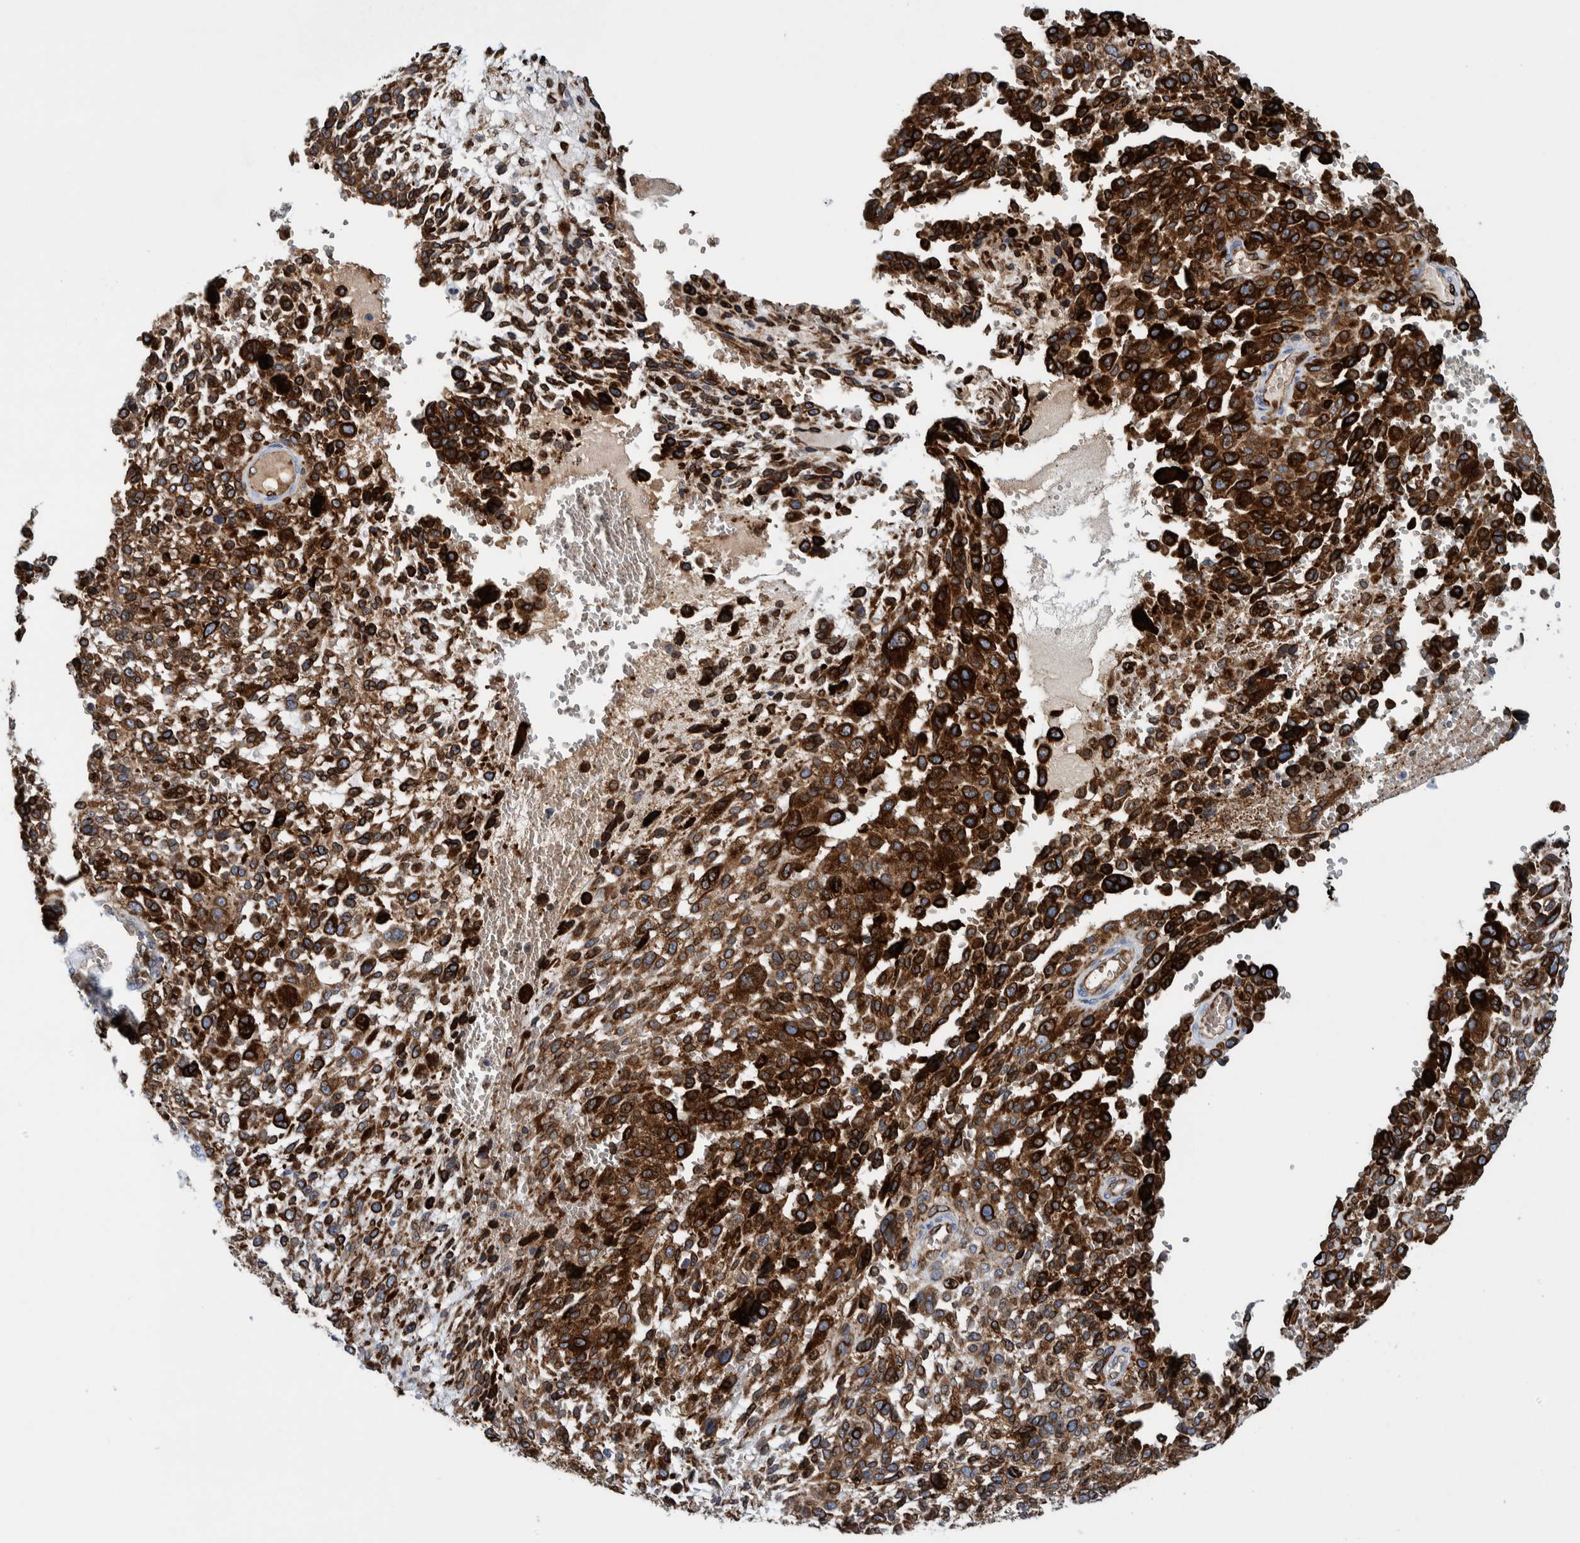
{"staining": {"intensity": "strong", "quantity": ">75%", "location": "cytoplasmic/membranous"}, "tissue": "melanoma", "cell_type": "Tumor cells", "image_type": "cancer", "snomed": [{"axis": "morphology", "description": "Malignant melanoma, NOS"}, {"axis": "topography", "description": "Skin"}], "caption": "Brown immunohistochemical staining in malignant melanoma displays strong cytoplasmic/membranous expression in approximately >75% of tumor cells.", "gene": "THEM6", "patient": {"sex": "female", "age": 55}}